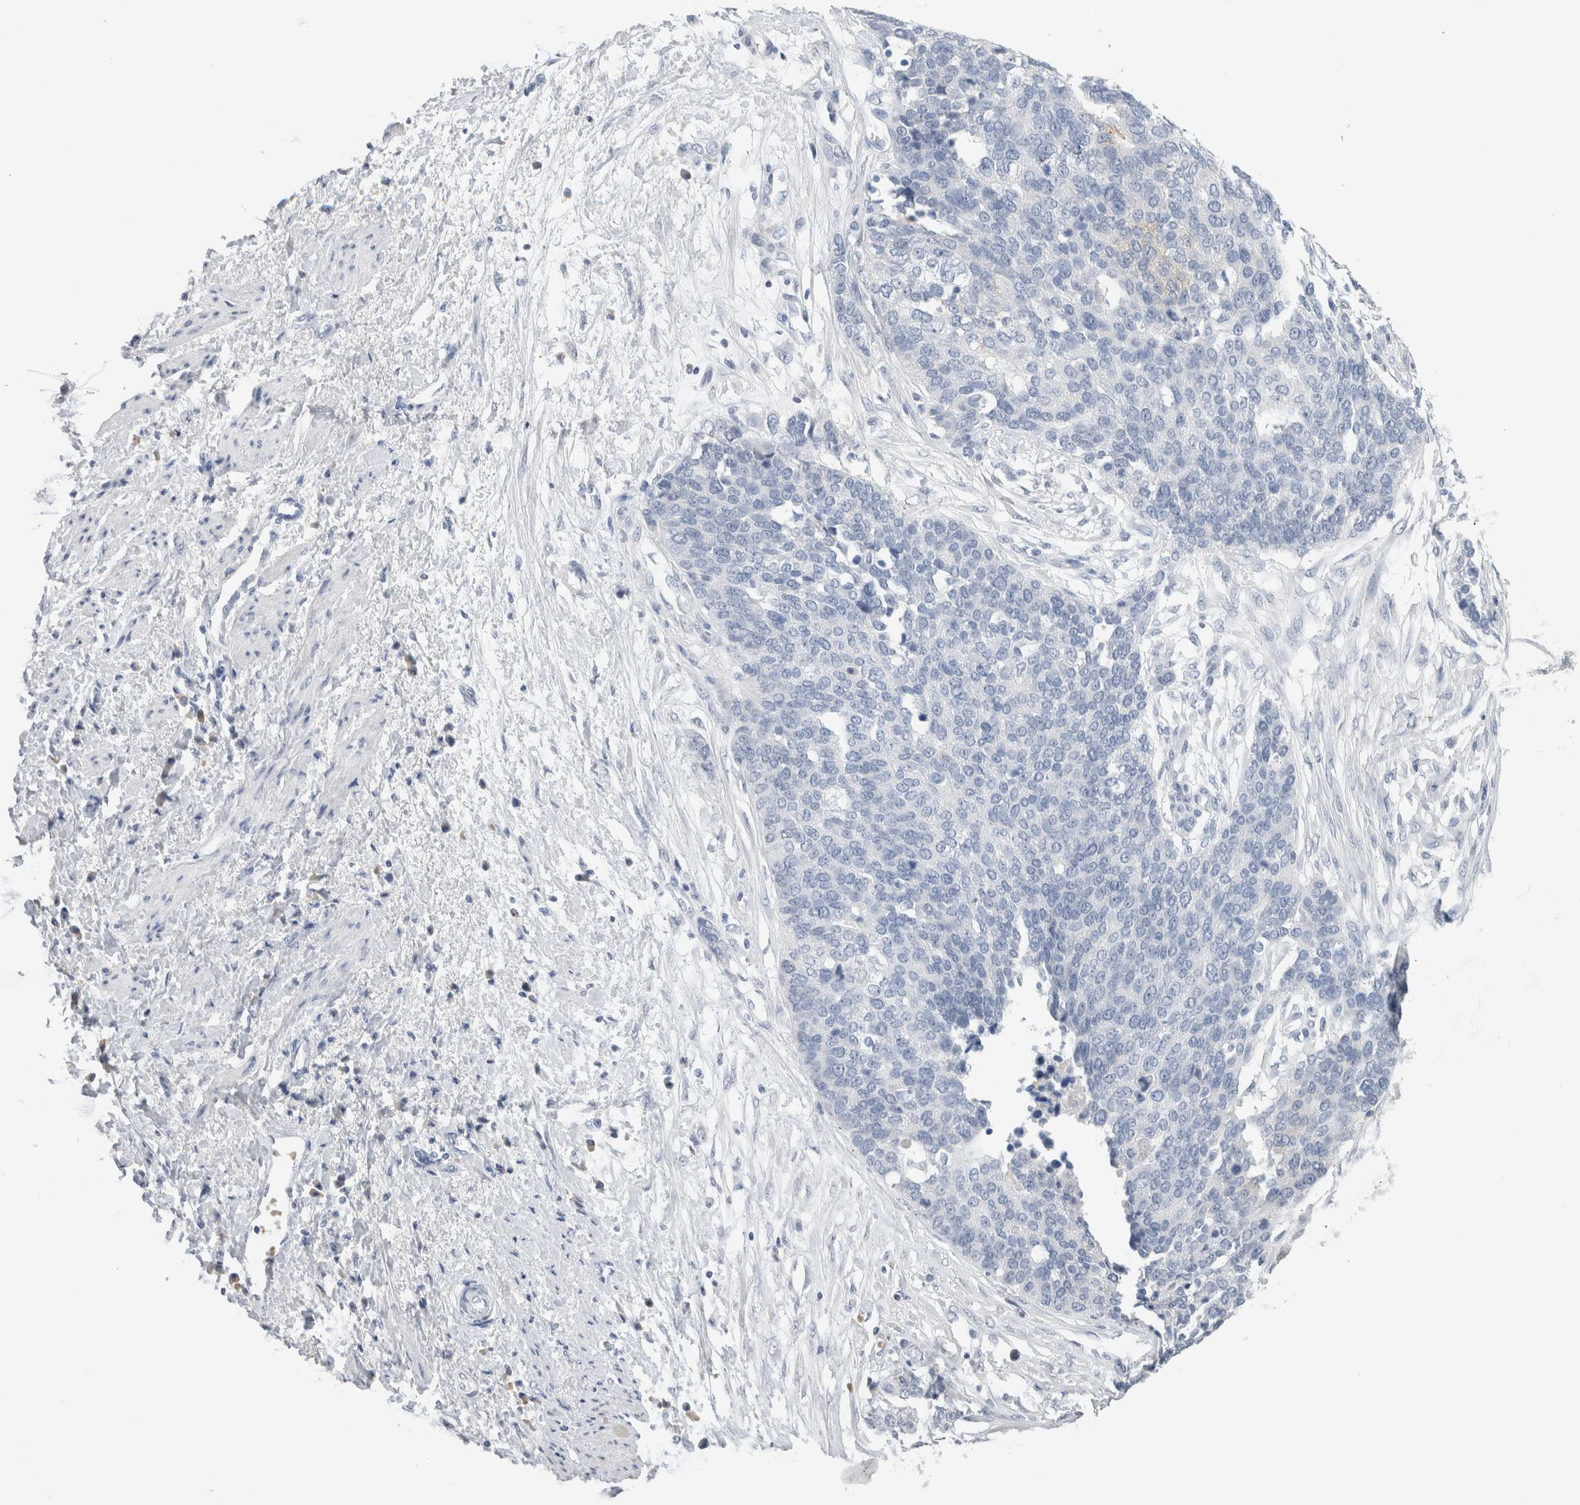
{"staining": {"intensity": "negative", "quantity": "none", "location": "none"}, "tissue": "ovarian cancer", "cell_type": "Tumor cells", "image_type": "cancer", "snomed": [{"axis": "morphology", "description": "Cystadenocarcinoma, serous, NOS"}, {"axis": "topography", "description": "Ovary"}], "caption": "This histopathology image is of serous cystadenocarcinoma (ovarian) stained with IHC to label a protein in brown with the nuclei are counter-stained blue. There is no expression in tumor cells. (DAB IHC visualized using brightfield microscopy, high magnification).", "gene": "LAMP3", "patient": {"sex": "female", "age": 44}}